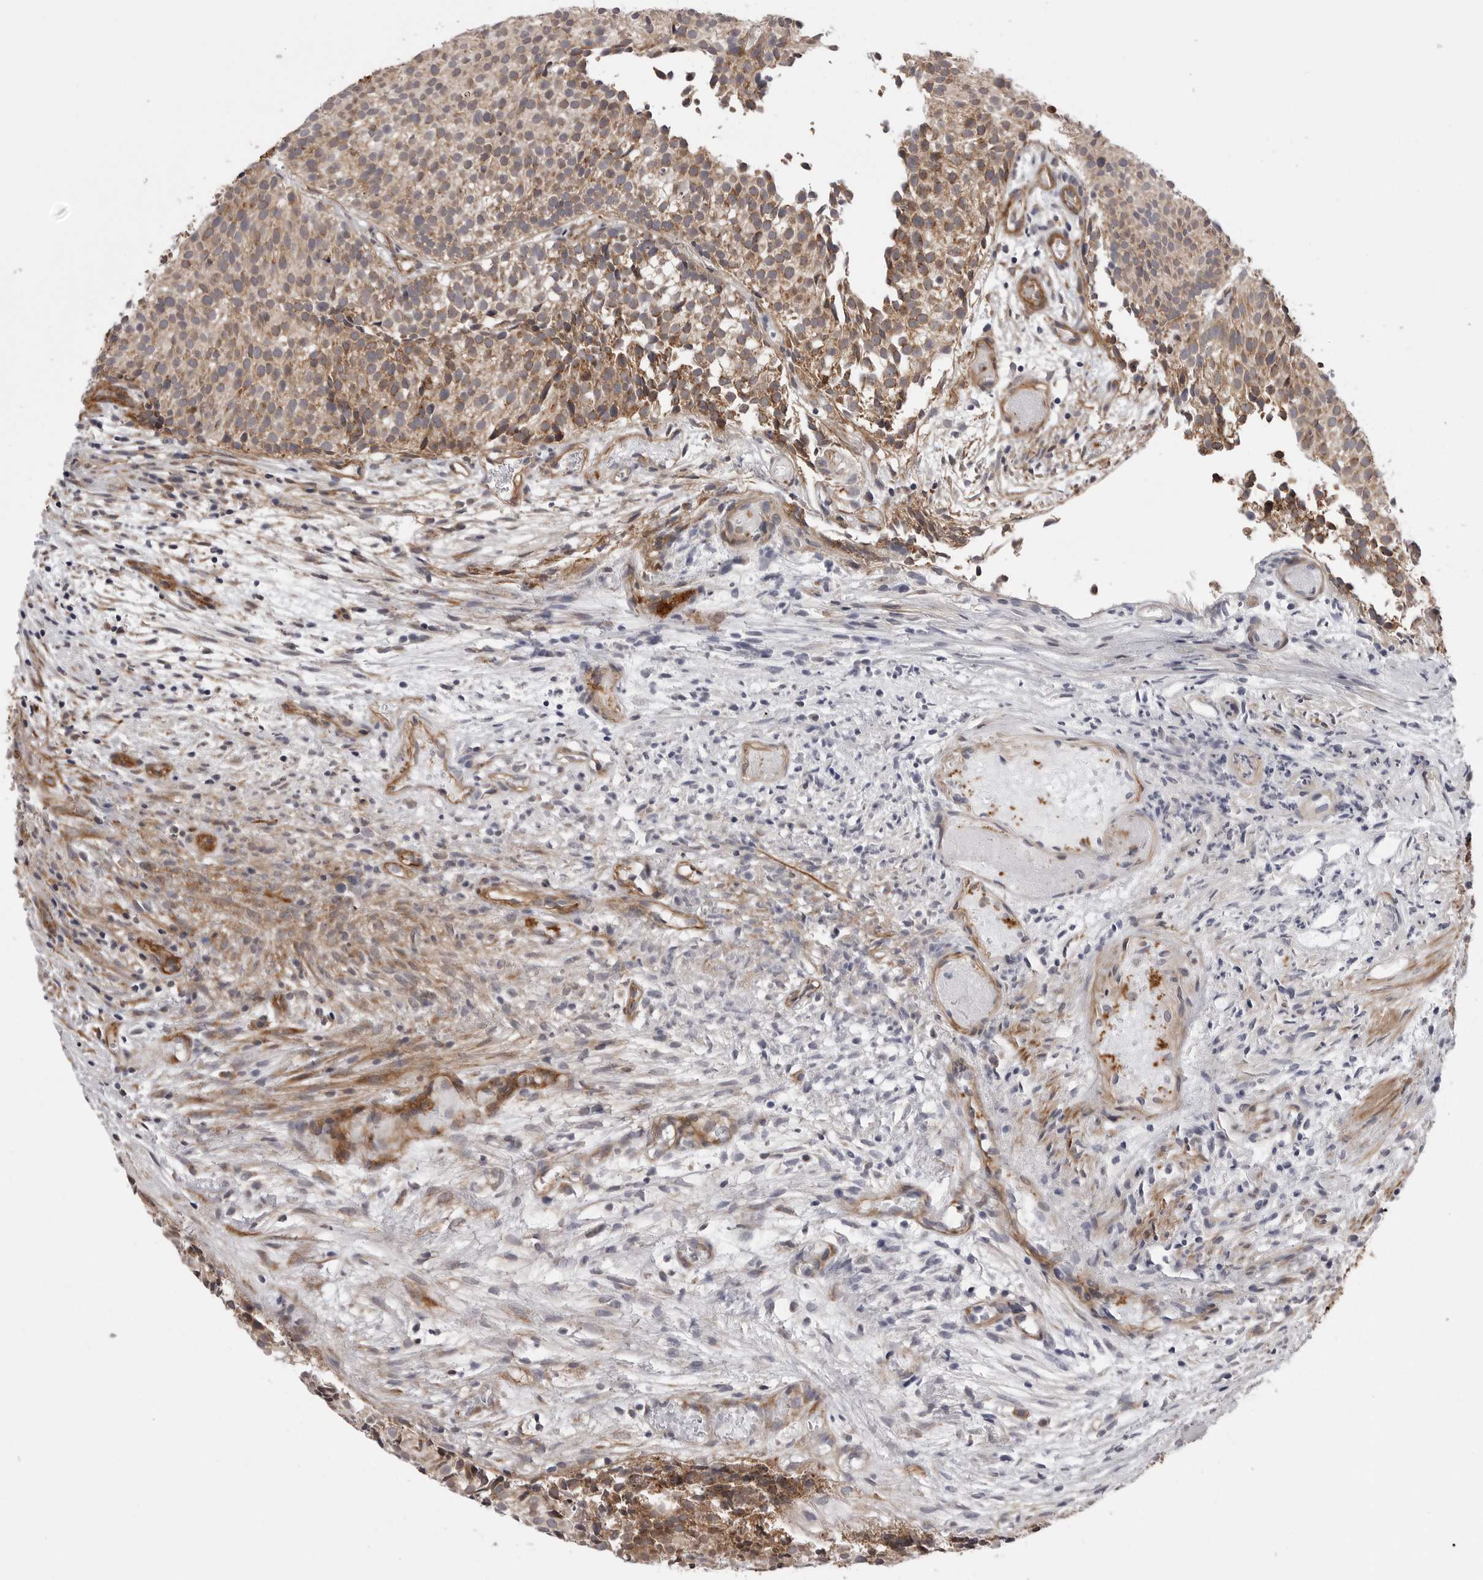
{"staining": {"intensity": "moderate", "quantity": ">75%", "location": "cytoplasmic/membranous"}, "tissue": "urothelial cancer", "cell_type": "Tumor cells", "image_type": "cancer", "snomed": [{"axis": "morphology", "description": "Urothelial carcinoma, Low grade"}, {"axis": "topography", "description": "Urinary bladder"}], "caption": "Low-grade urothelial carcinoma was stained to show a protein in brown. There is medium levels of moderate cytoplasmic/membranous expression in about >75% of tumor cells.", "gene": "SCP2", "patient": {"sex": "male", "age": 86}}